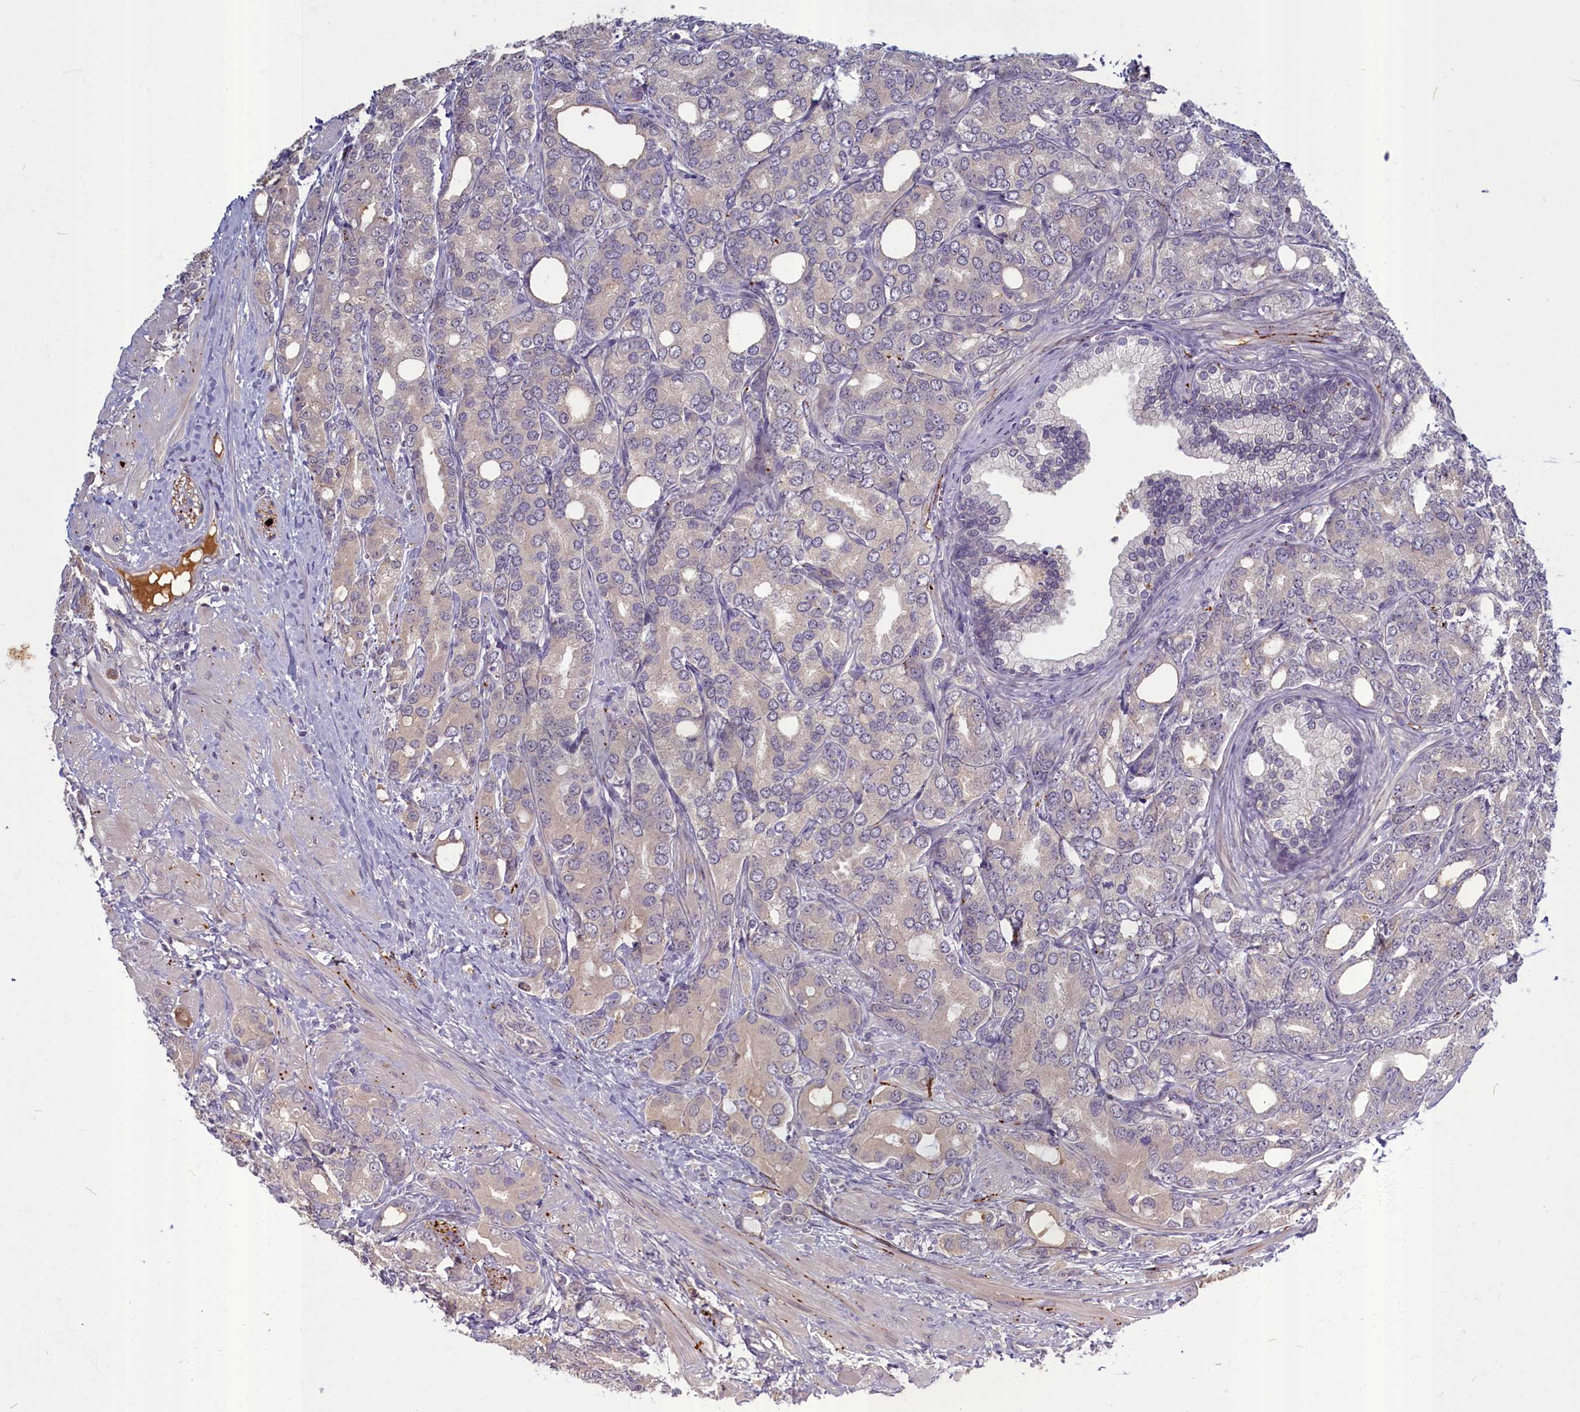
{"staining": {"intensity": "weak", "quantity": "<25%", "location": "cytoplasmic/membranous"}, "tissue": "prostate cancer", "cell_type": "Tumor cells", "image_type": "cancer", "snomed": [{"axis": "morphology", "description": "Adenocarcinoma, High grade"}, {"axis": "topography", "description": "Prostate"}], "caption": "An immunohistochemistry histopathology image of prostate cancer (high-grade adenocarcinoma) is shown. There is no staining in tumor cells of prostate cancer (high-grade adenocarcinoma).", "gene": "SV2C", "patient": {"sex": "male", "age": 62}}